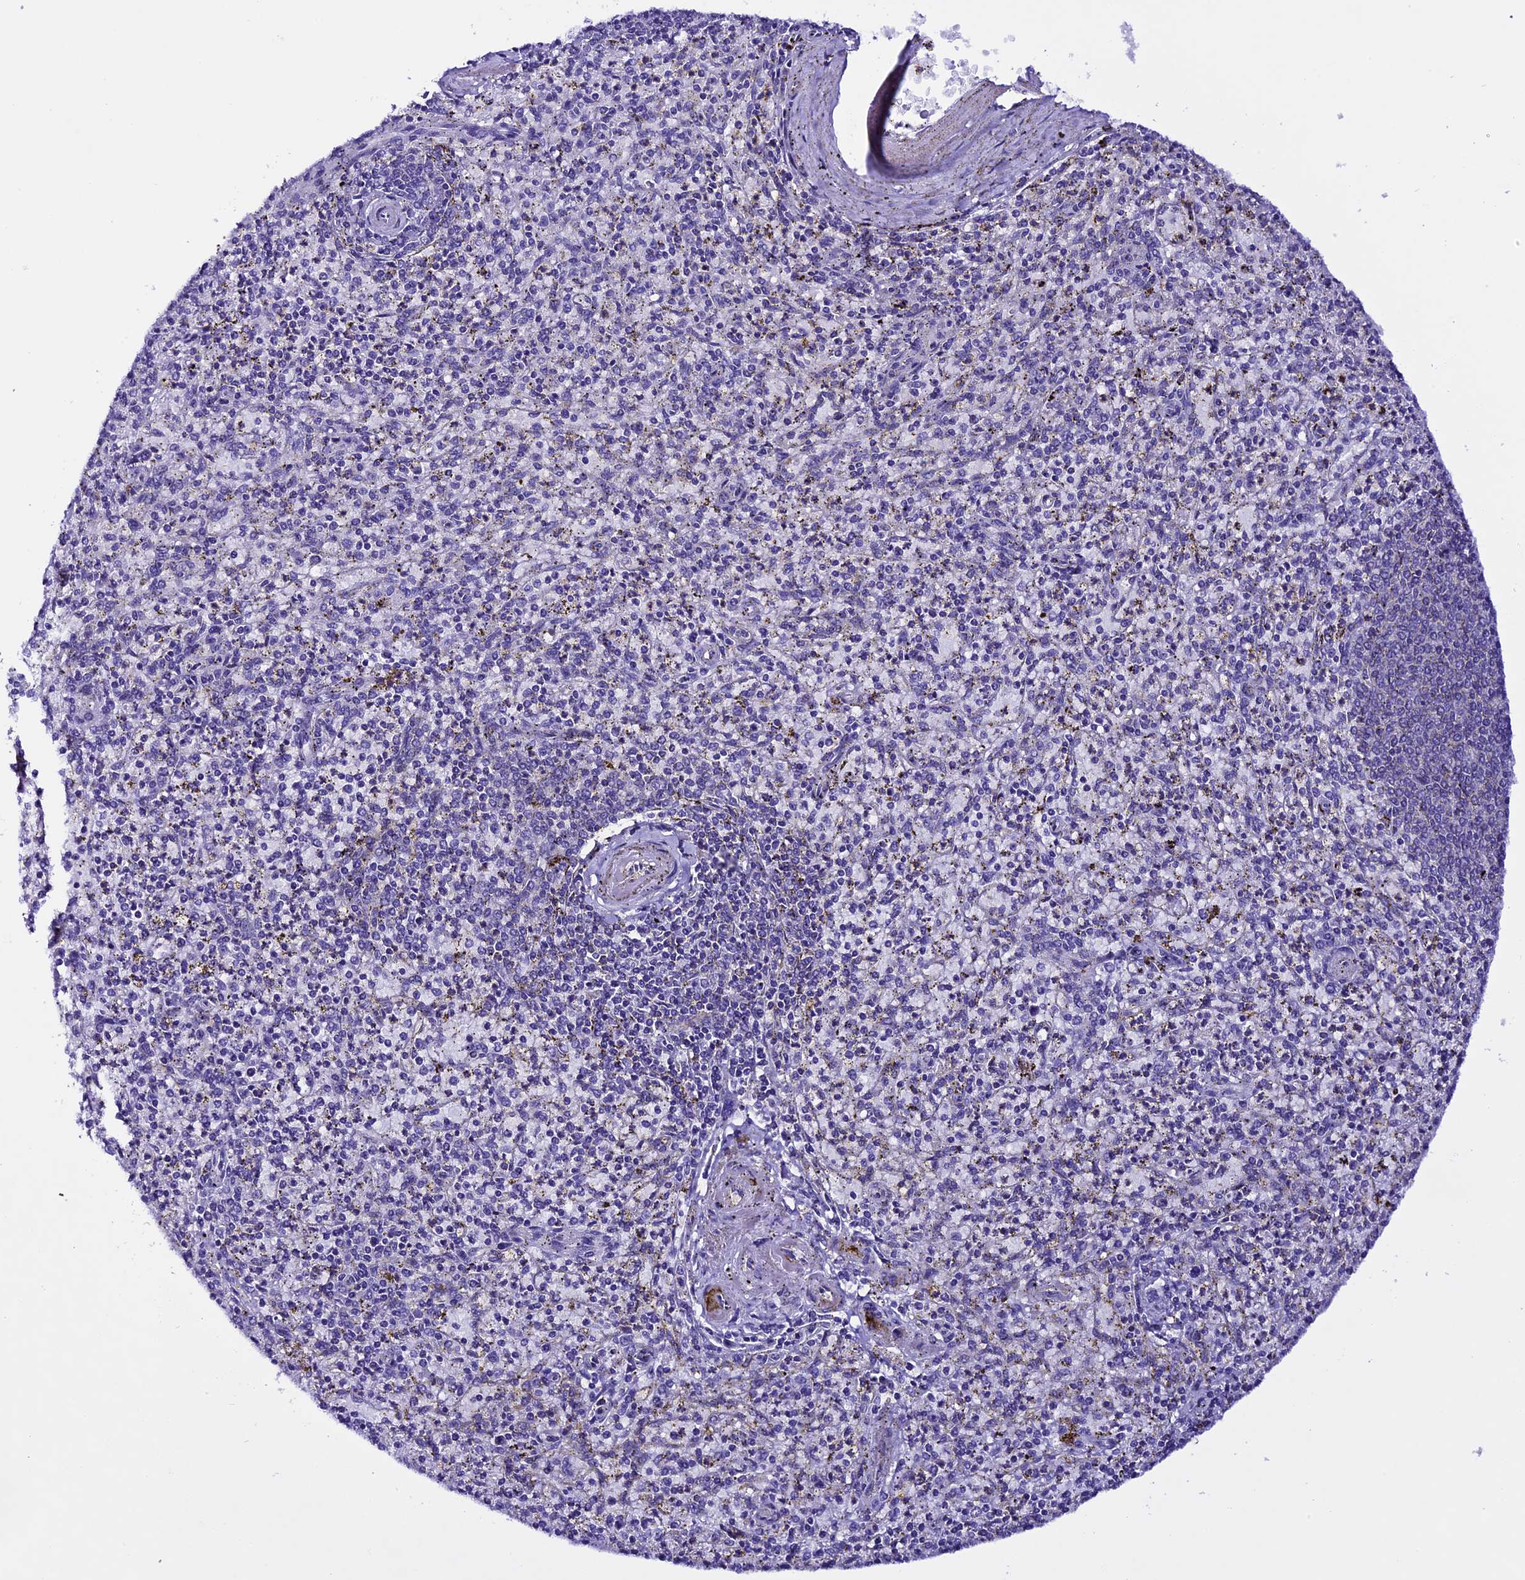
{"staining": {"intensity": "negative", "quantity": "none", "location": "none"}, "tissue": "spleen", "cell_type": "Cells in red pulp", "image_type": "normal", "snomed": [{"axis": "morphology", "description": "Normal tissue, NOS"}, {"axis": "topography", "description": "Spleen"}], "caption": "This is an immunohistochemistry (IHC) micrograph of benign spleen. There is no staining in cells in red pulp.", "gene": "XKR7", "patient": {"sex": "male", "age": 72}}